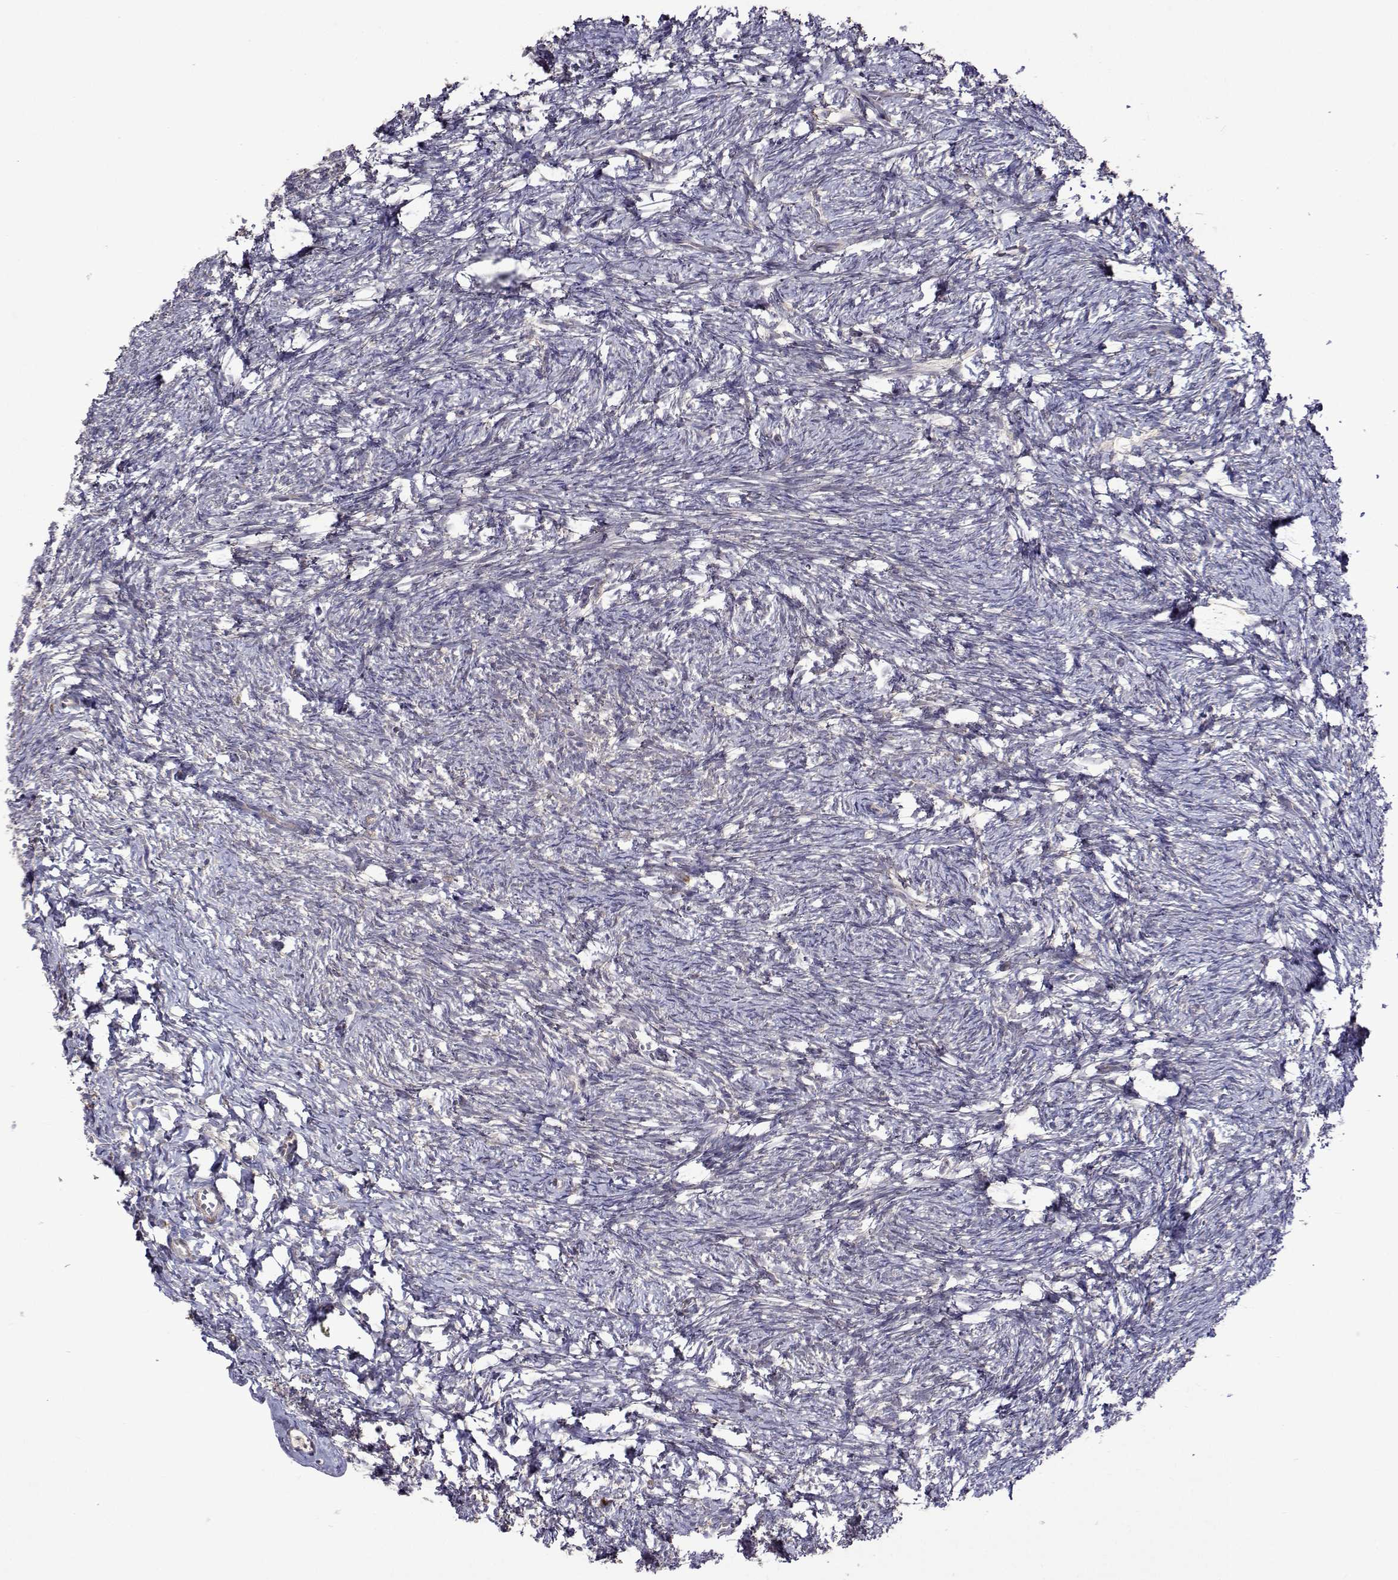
{"staining": {"intensity": "weak", "quantity": ">75%", "location": "cytoplasmic/membranous"}, "tissue": "ovary", "cell_type": "Follicle cells", "image_type": "normal", "snomed": [{"axis": "morphology", "description": "Normal tissue, NOS"}, {"axis": "topography", "description": "Ovary"}], "caption": "About >75% of follicle cells in unremarkable ovary show weak cytoplasmic/membranous protein positivity as visualized by brown immunohistochemical staining.", "gene": "TARBP2", "patient": {"sex": "female", "age": 41}}